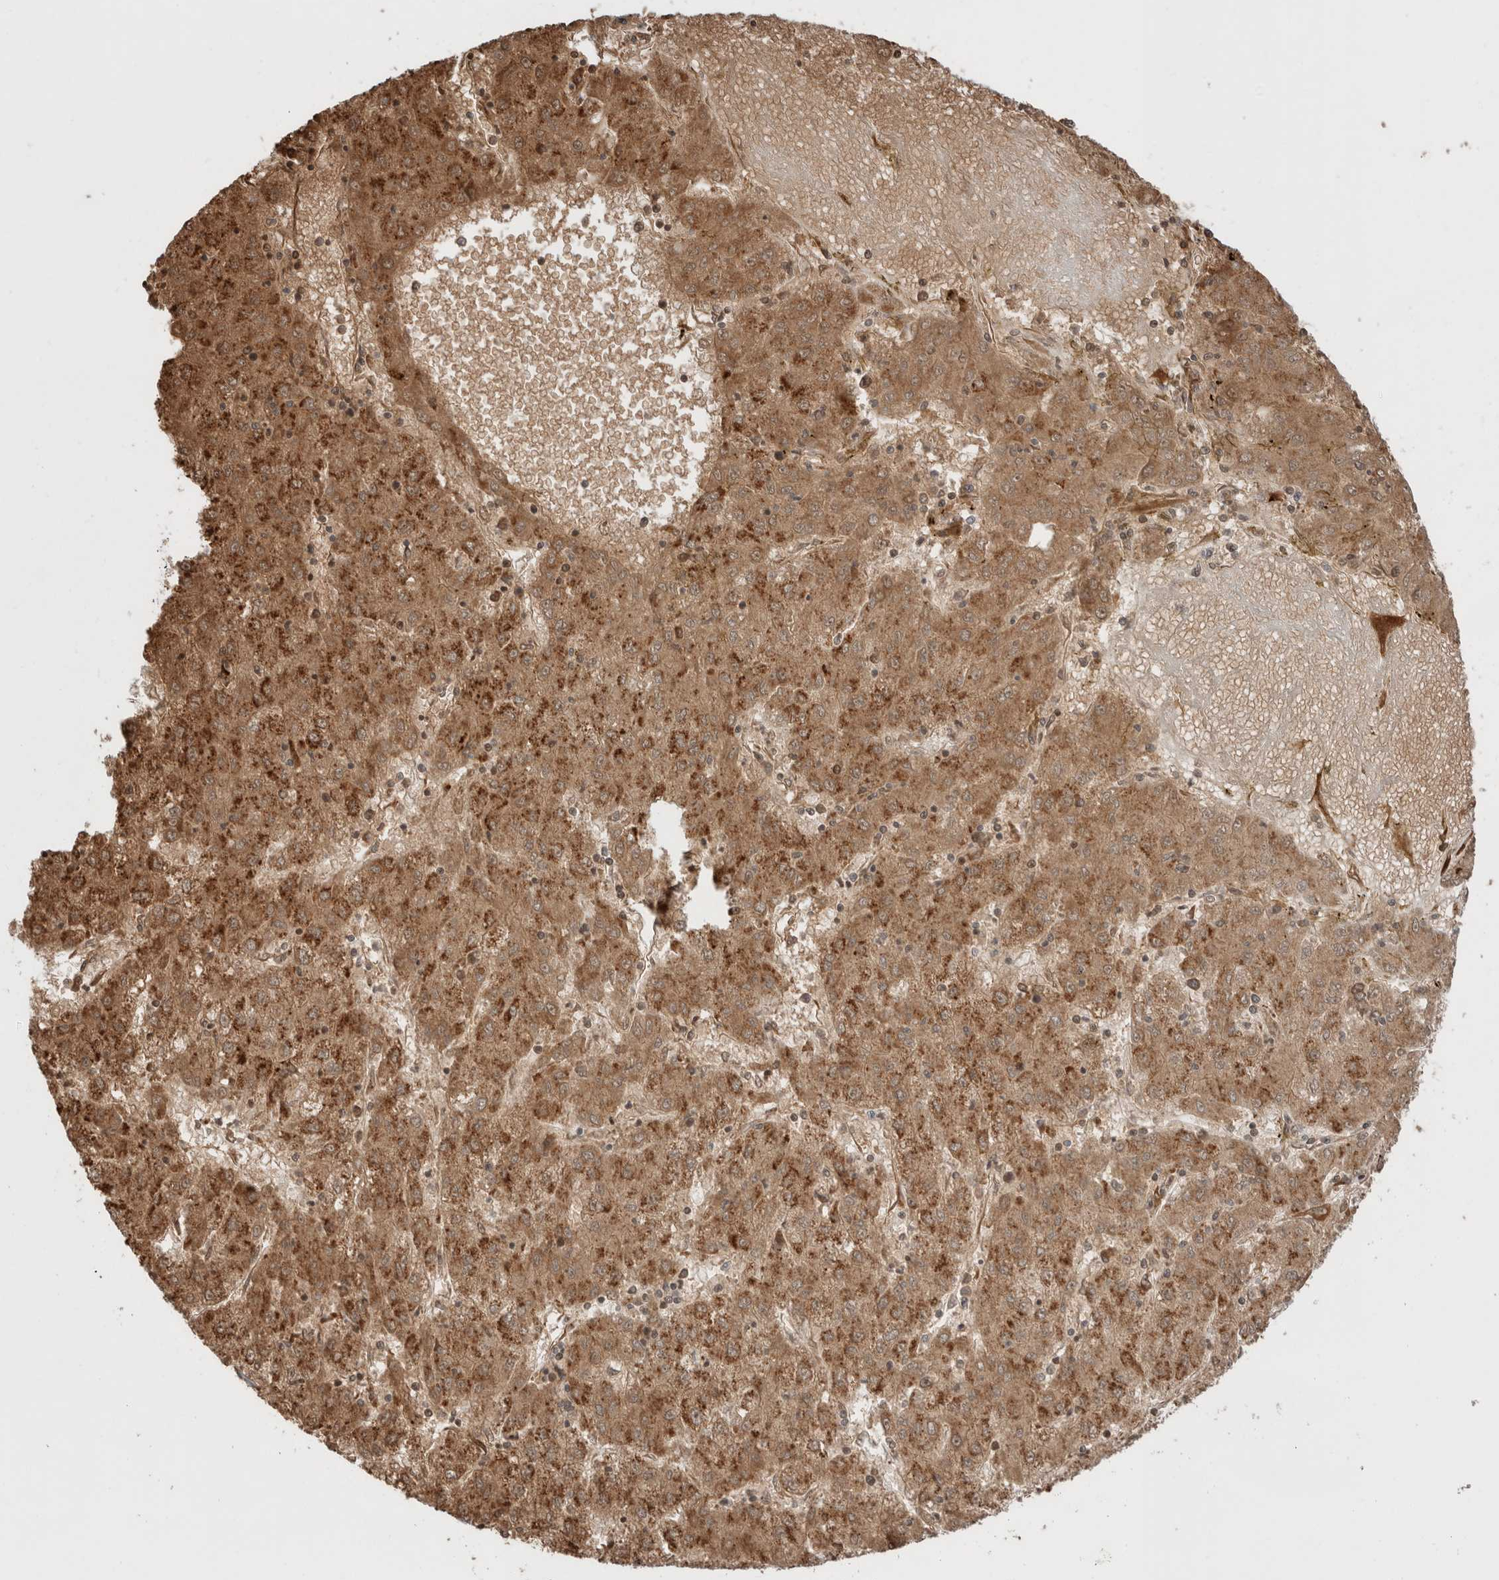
{"staining": {"intensity": "moderate", "quantity": ">75%", "location": "cytoplasmic/membranous"}, "tissue": "liver cancer", "cell_type": "Tumor cells", "image_type": "cancer", "snomed": [{"axis": "morphology", "description": "Carcinoma, Hepatocellular, NOS"}, {"axis": "topography", "description": "Liver"}], "caption": "Liver cancer (hepatocellular carcinoma) stained for a protein (brown) displays moderate cytoplasmic/membranous positive expression in about >75% of tumor cells.", "gene": "ZNF649", "patient": {"sex": "male", "age": 72}}